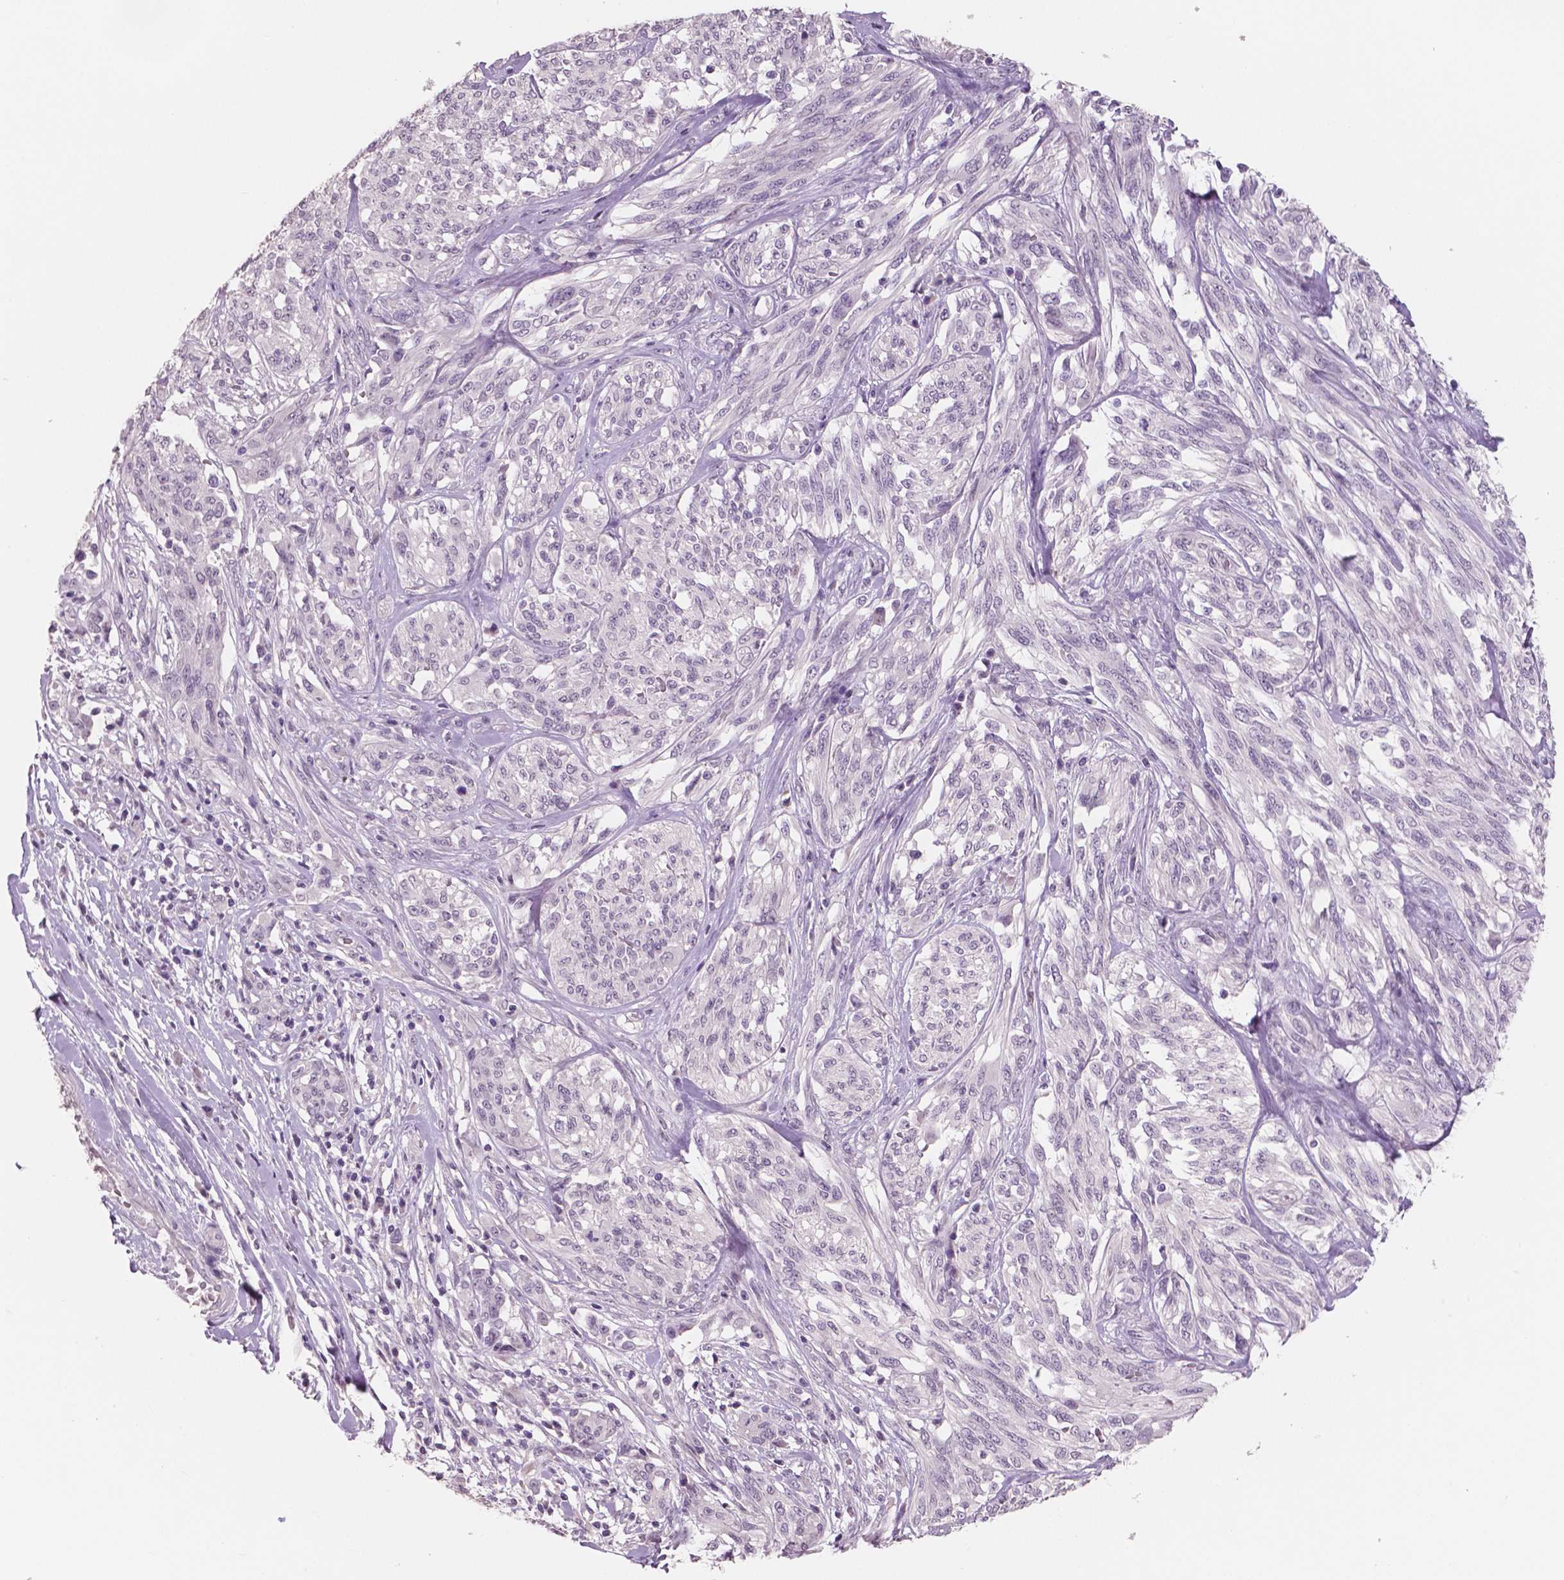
{"staining": {"intensity": "negative", "quantity": "none", "location": "none"}, "tissue": "melanoma", "cell_type": "Tumor cells", "image_type": "cancer", "snomed": [{"axis": "morphology", "description": "Malignant melanoma, NOS"}, {"axis": "topography", "description": "Skin"}], "caption": "The micrograph shows no significant expression in tumor cells of melanoma.", "gene": "NECAB1", "patient": {"sex": "female", "age": 91}}